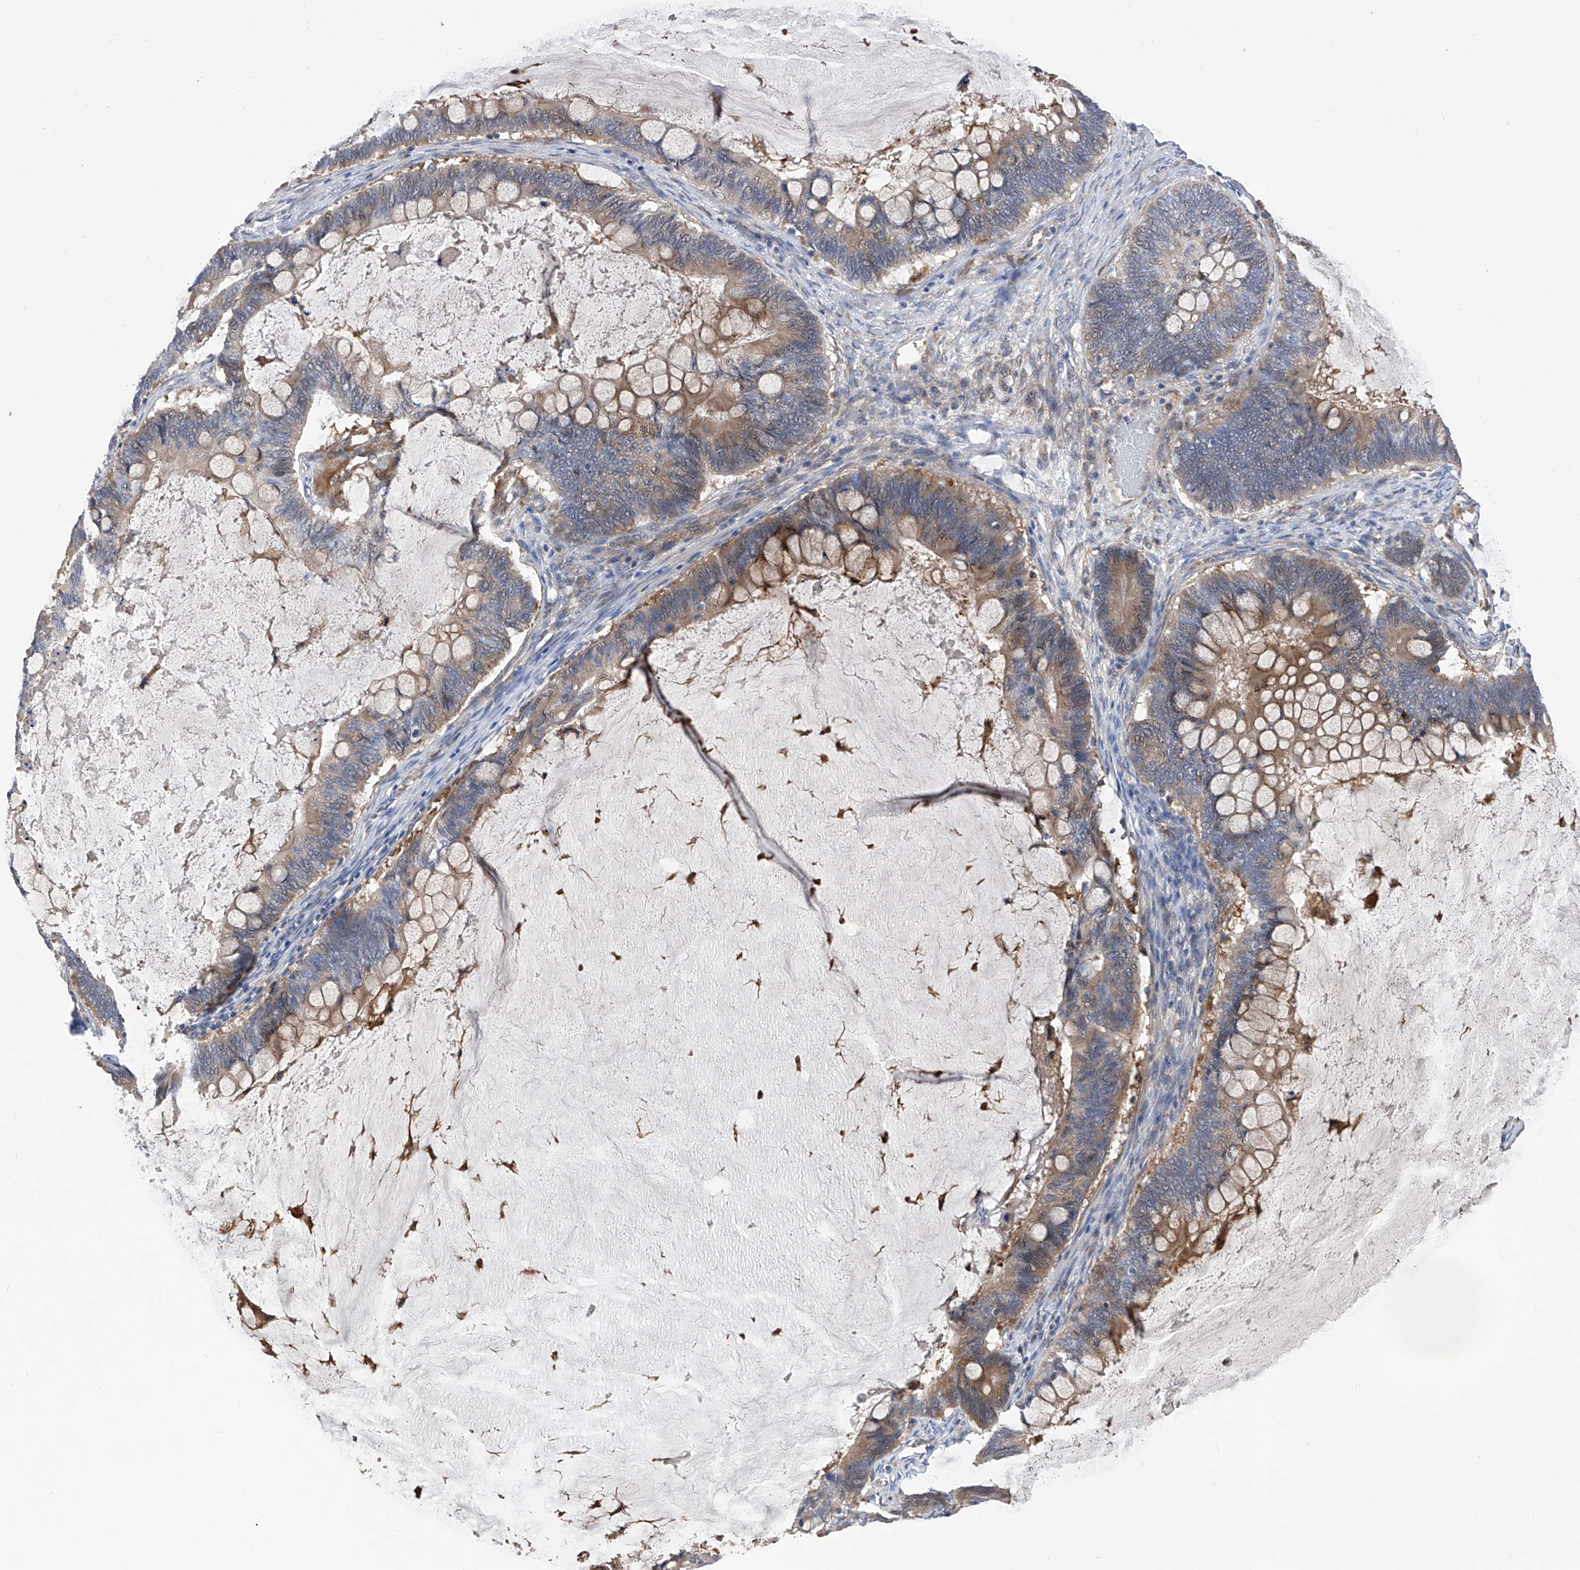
{"staining": {"intensity": "moderate", "quantity": ">75%", "location": "cytoplasmic/membranous"}, "tissue": "ovarian cancer", "cell_type": "Tumor cells", "image_type": "cancer", "snomed": [{"axis": "morphology", "description": "Cystadenocarcinoma, mucinous, NOS"}, {"axis": "topography", "description": "Ovary"}], "caption": "This photomicrograph displays immunohistochemistry (IHC) staining of human ovarian mucinous cystadenocarcinoma, with medium moderate cytoplasmic/membranous staining in about >75% of tumor cells.", "gene": "SPATA20", "patient": {"sex": "female", "age": 61}}